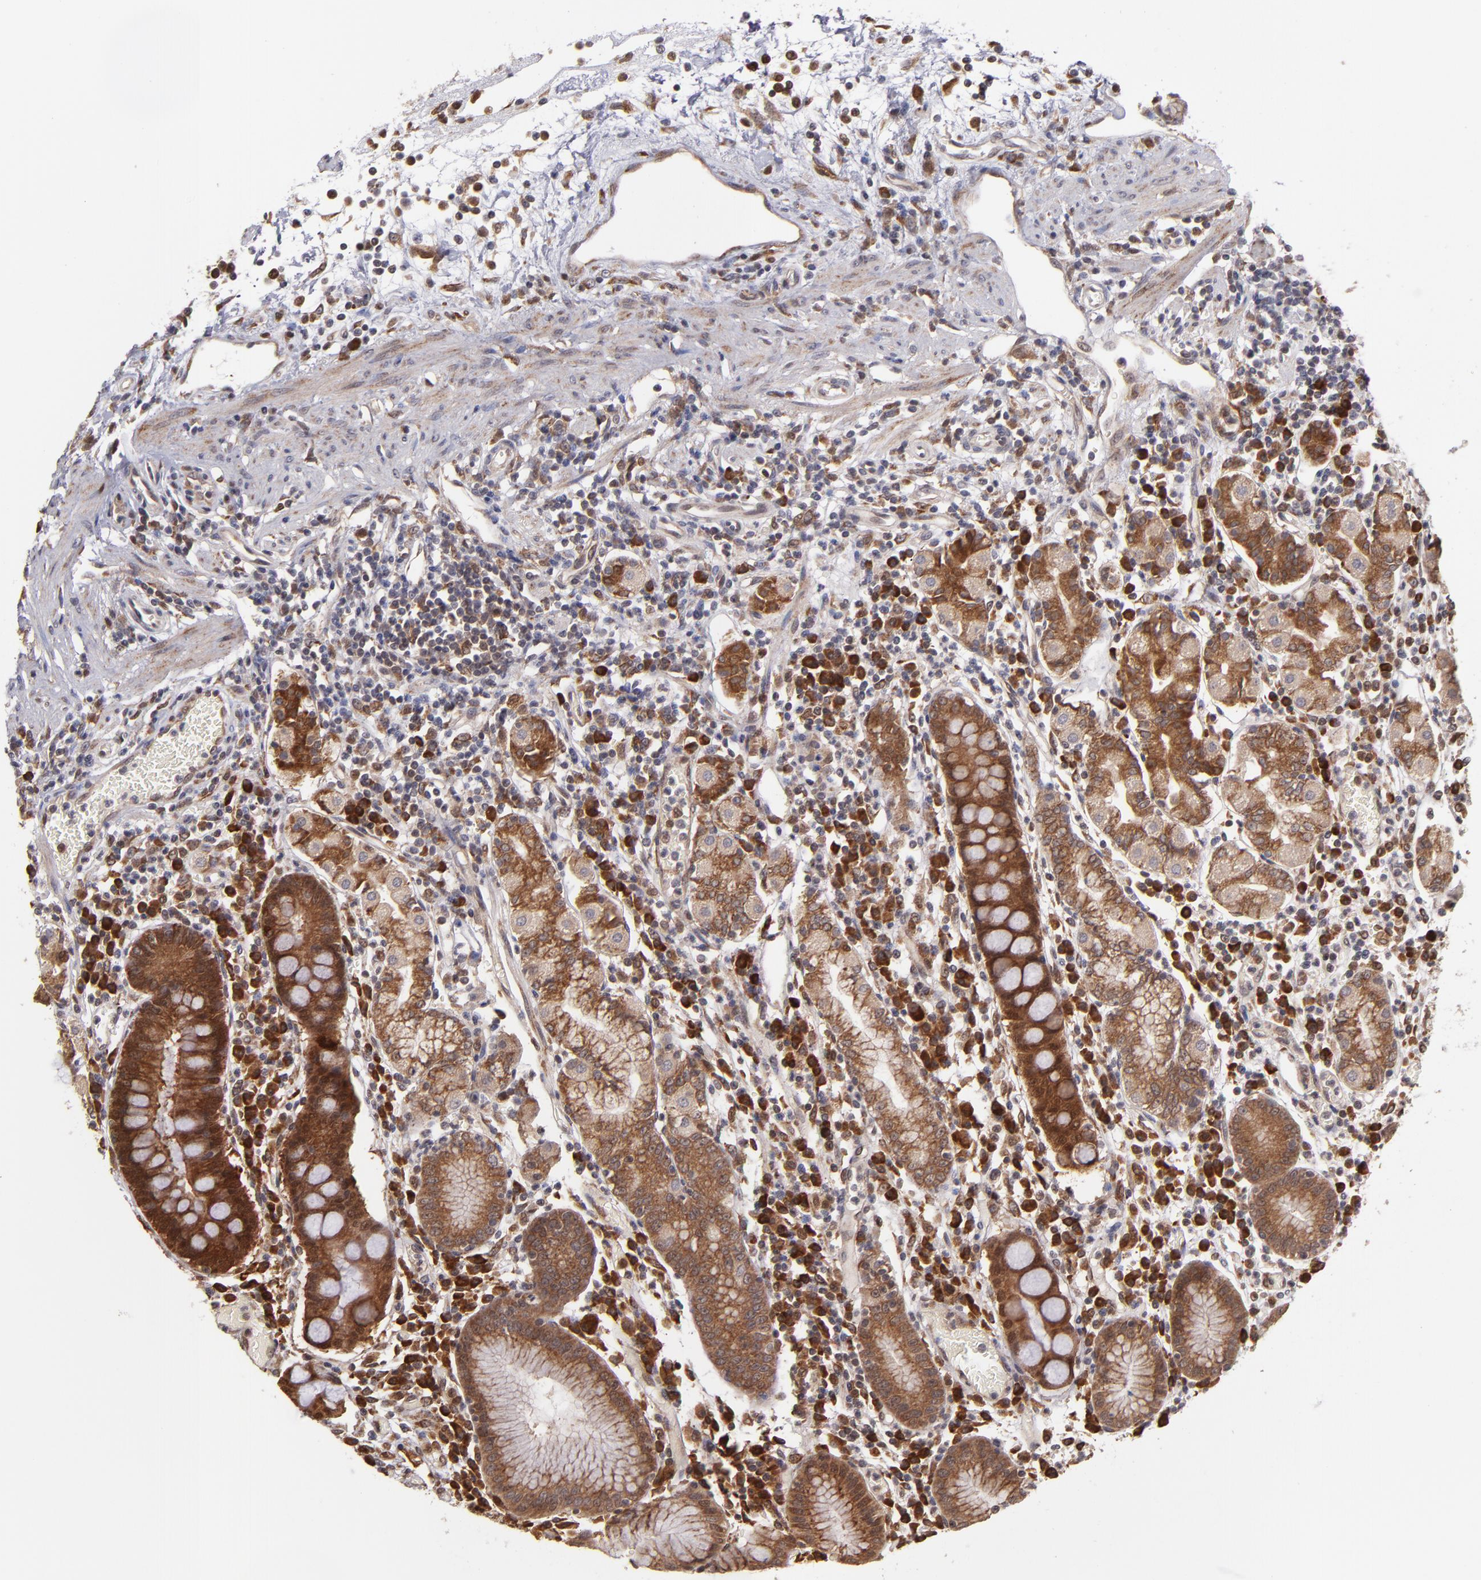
{"staining": {"intensity": "moderate", "quantity": ">75%", "location": "cytoplasmic/membranous"}, "tissue": "stomach", "cell_type": "Glandular cells", "image_type": "normal", "snomed": [{"axis": "morphology", "description": "Normal tissue, NOS"}, {"axis": "topography", "description": "Stomach, lower"}], "caption": "Moderate cytoplasmic/membranous expression for a protein is appreciated in about >75% of glandular cells of normal stomach using immunohistochemistry.", "gene": "CASP1", "patient": {"sex": "female", "age": 73}}